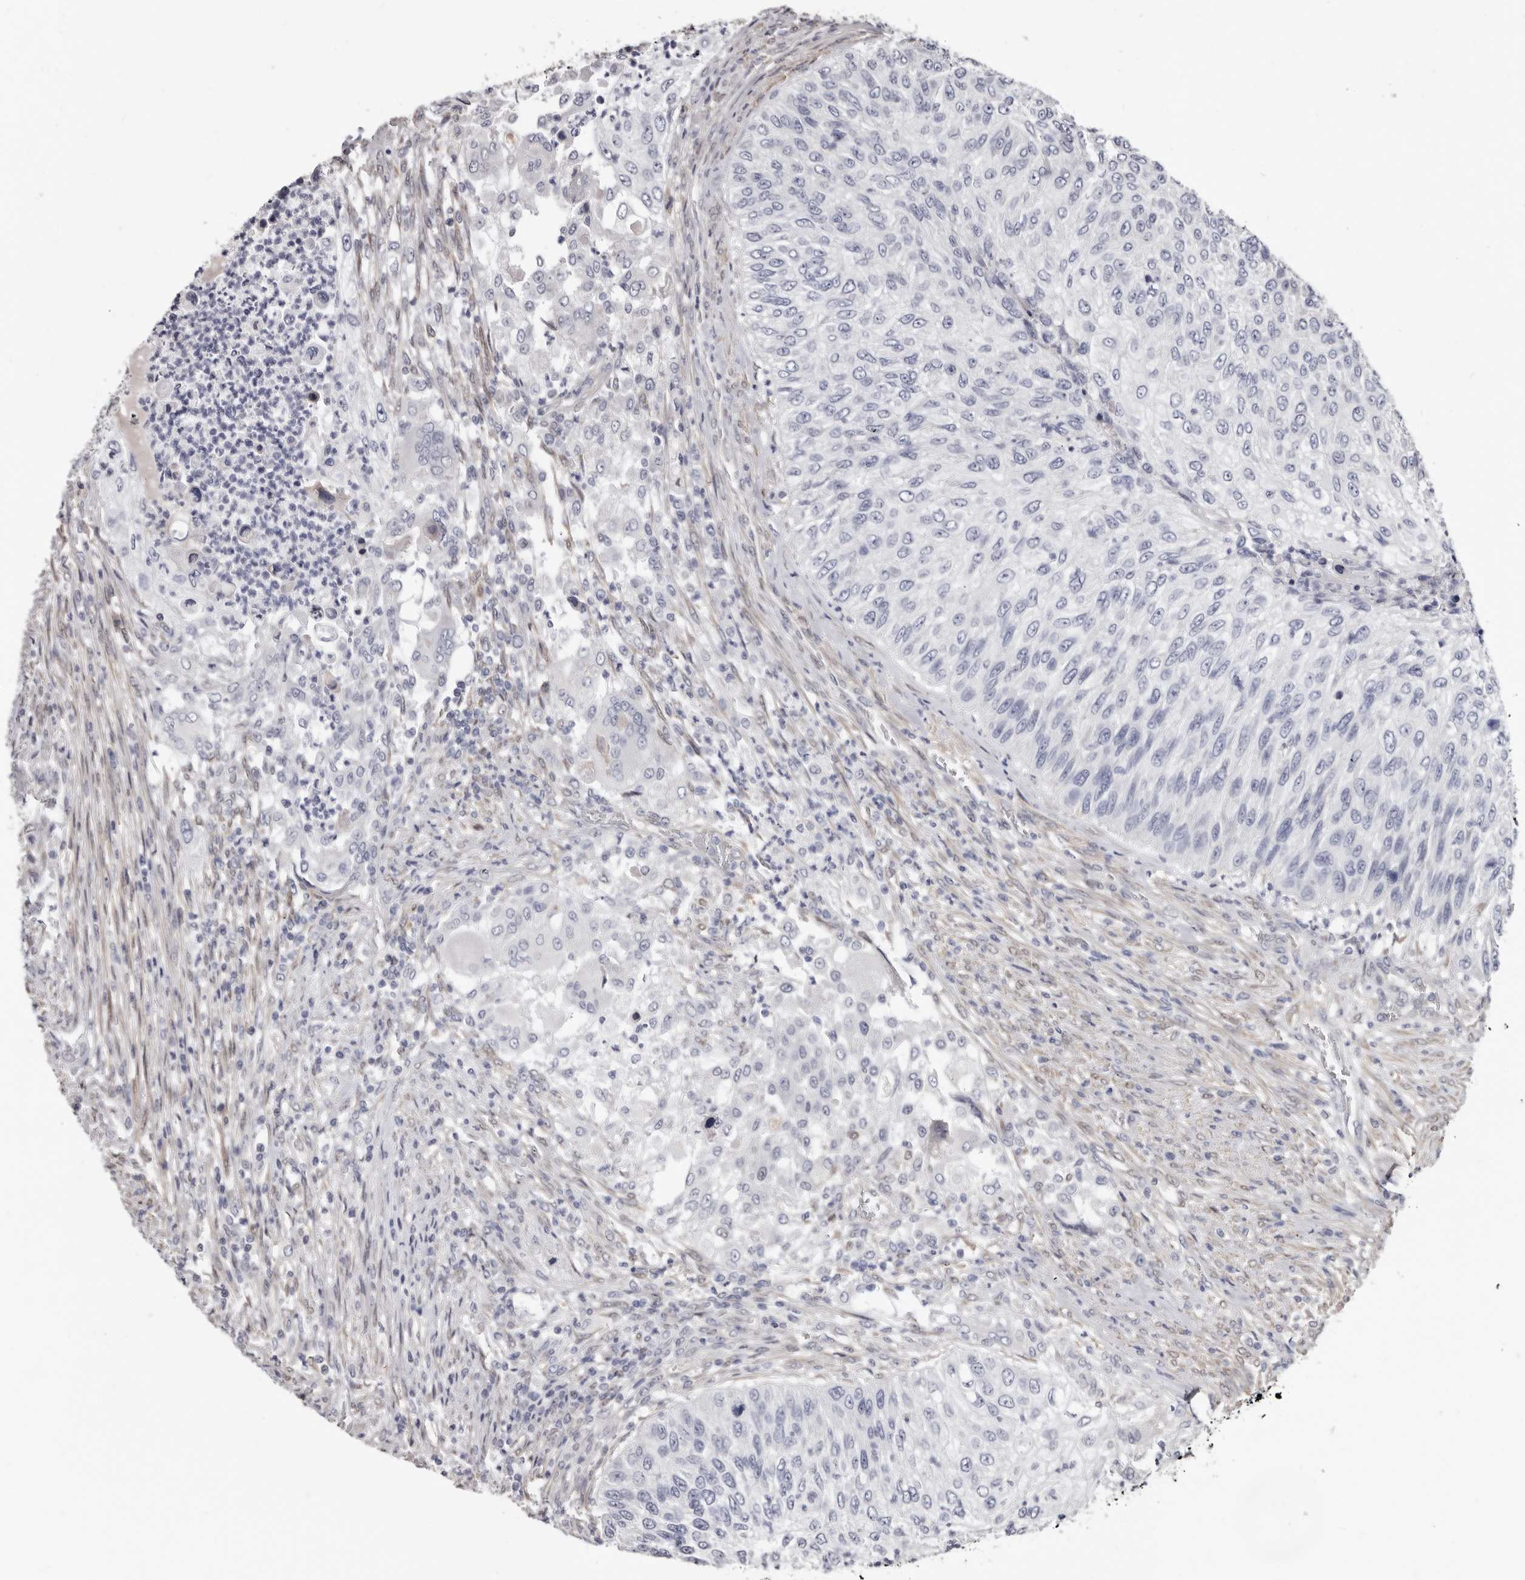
{"staining": {"intensity": "negative", "quantity": "none", "location": "none"}, "tissue": "urothelial cancer", "cell_type": "Tumor cells", "image_type": "cancer", "snomed": [{"axis": "morphology", "description": "Urothelial carcinoma, High grade"}, {"axis": "topography", "description": "Urinary bladder"}], "caption": "This image is of urothelial cancer stained with immunohistochemistry (IHC) to label a protein in brown with the nuclei are counter-stained blue. There is no expression in tumor cells. The staining was performed using DAB to visualize the protein expression in brown, while the nuclei were stained in blue with hematoxylin (Magnification: 20x).", "gene": "KHDRBS2", "patient": {"sex": "female", "age": 60}}